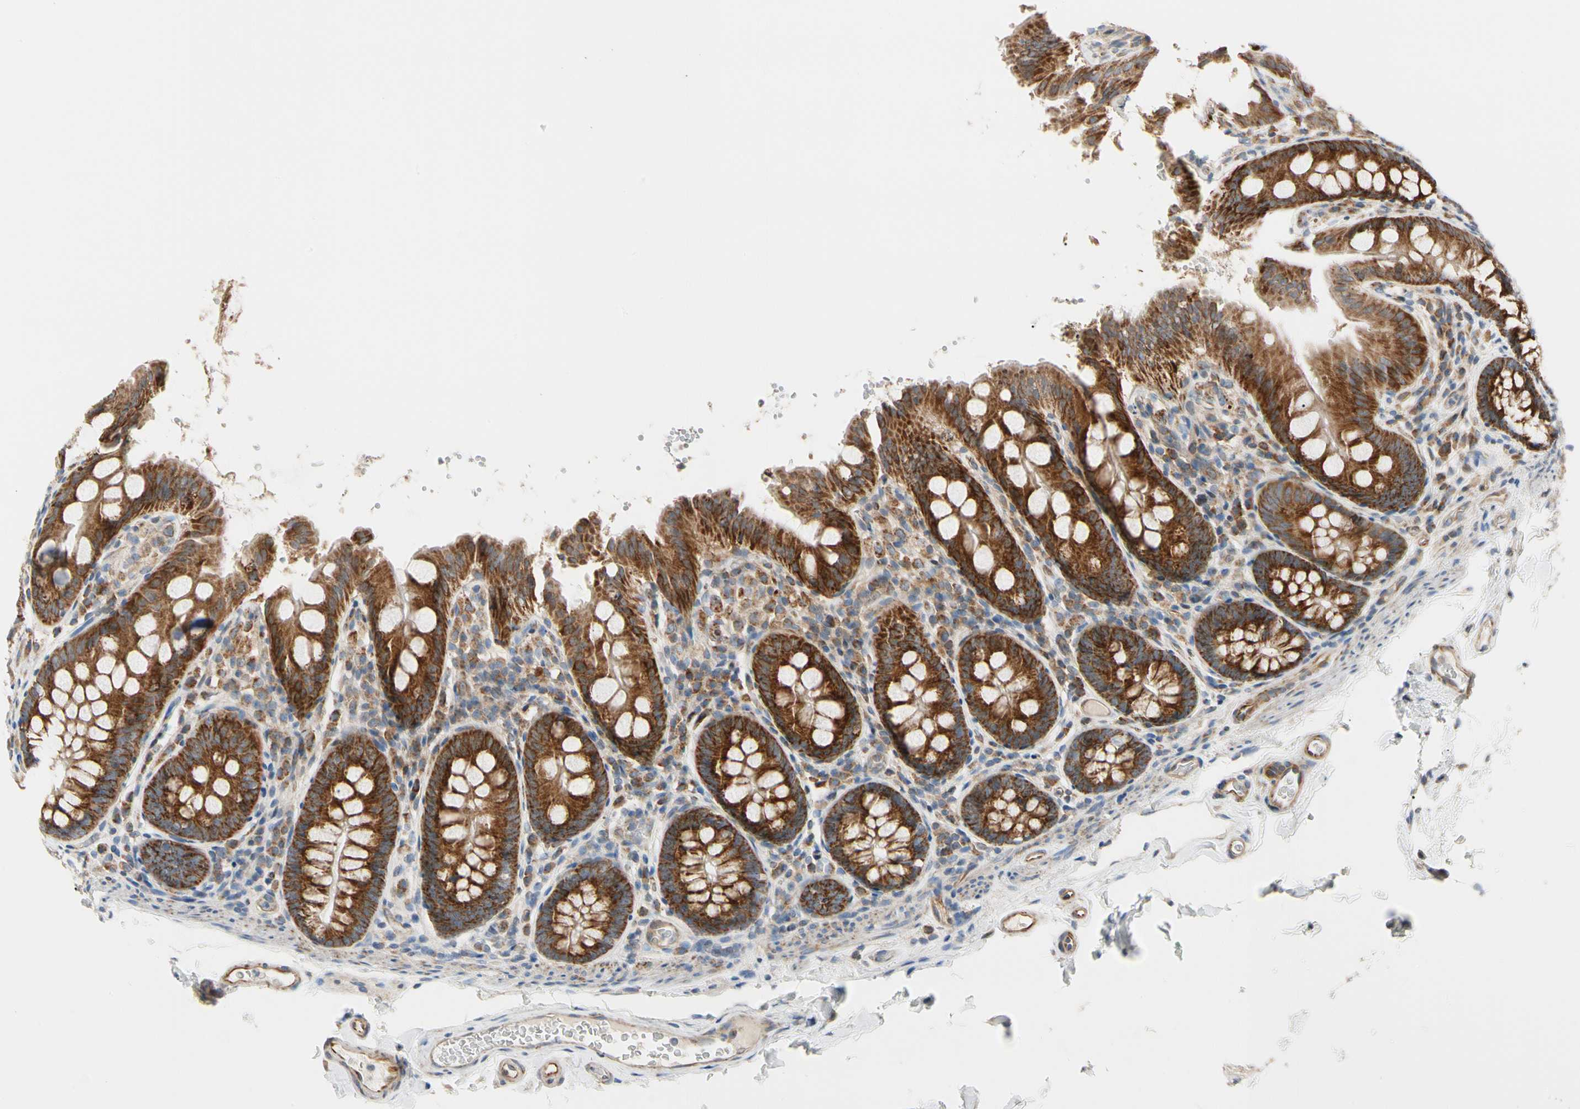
{"staining": {"intensity": "strong", "quantity": ">75%", "location": "cytoplasmic/membranous"}, "tissue": "colon", "cell_type": "Endothelial cells", "image_type": "normal", "snomed": [{"axis": "morphology", "description": "Normal tissue, NOS"}, {"axis": "topography", "description": "Colon"}], "caption": "Immunohistochemical staining of normal human colon reveals strong cytoplasmic/membranous protein positivity in approximately >75% of endothelial cells.", "gene": "TBC1D10A", "patient": {"sex": "female", "age": 61}}